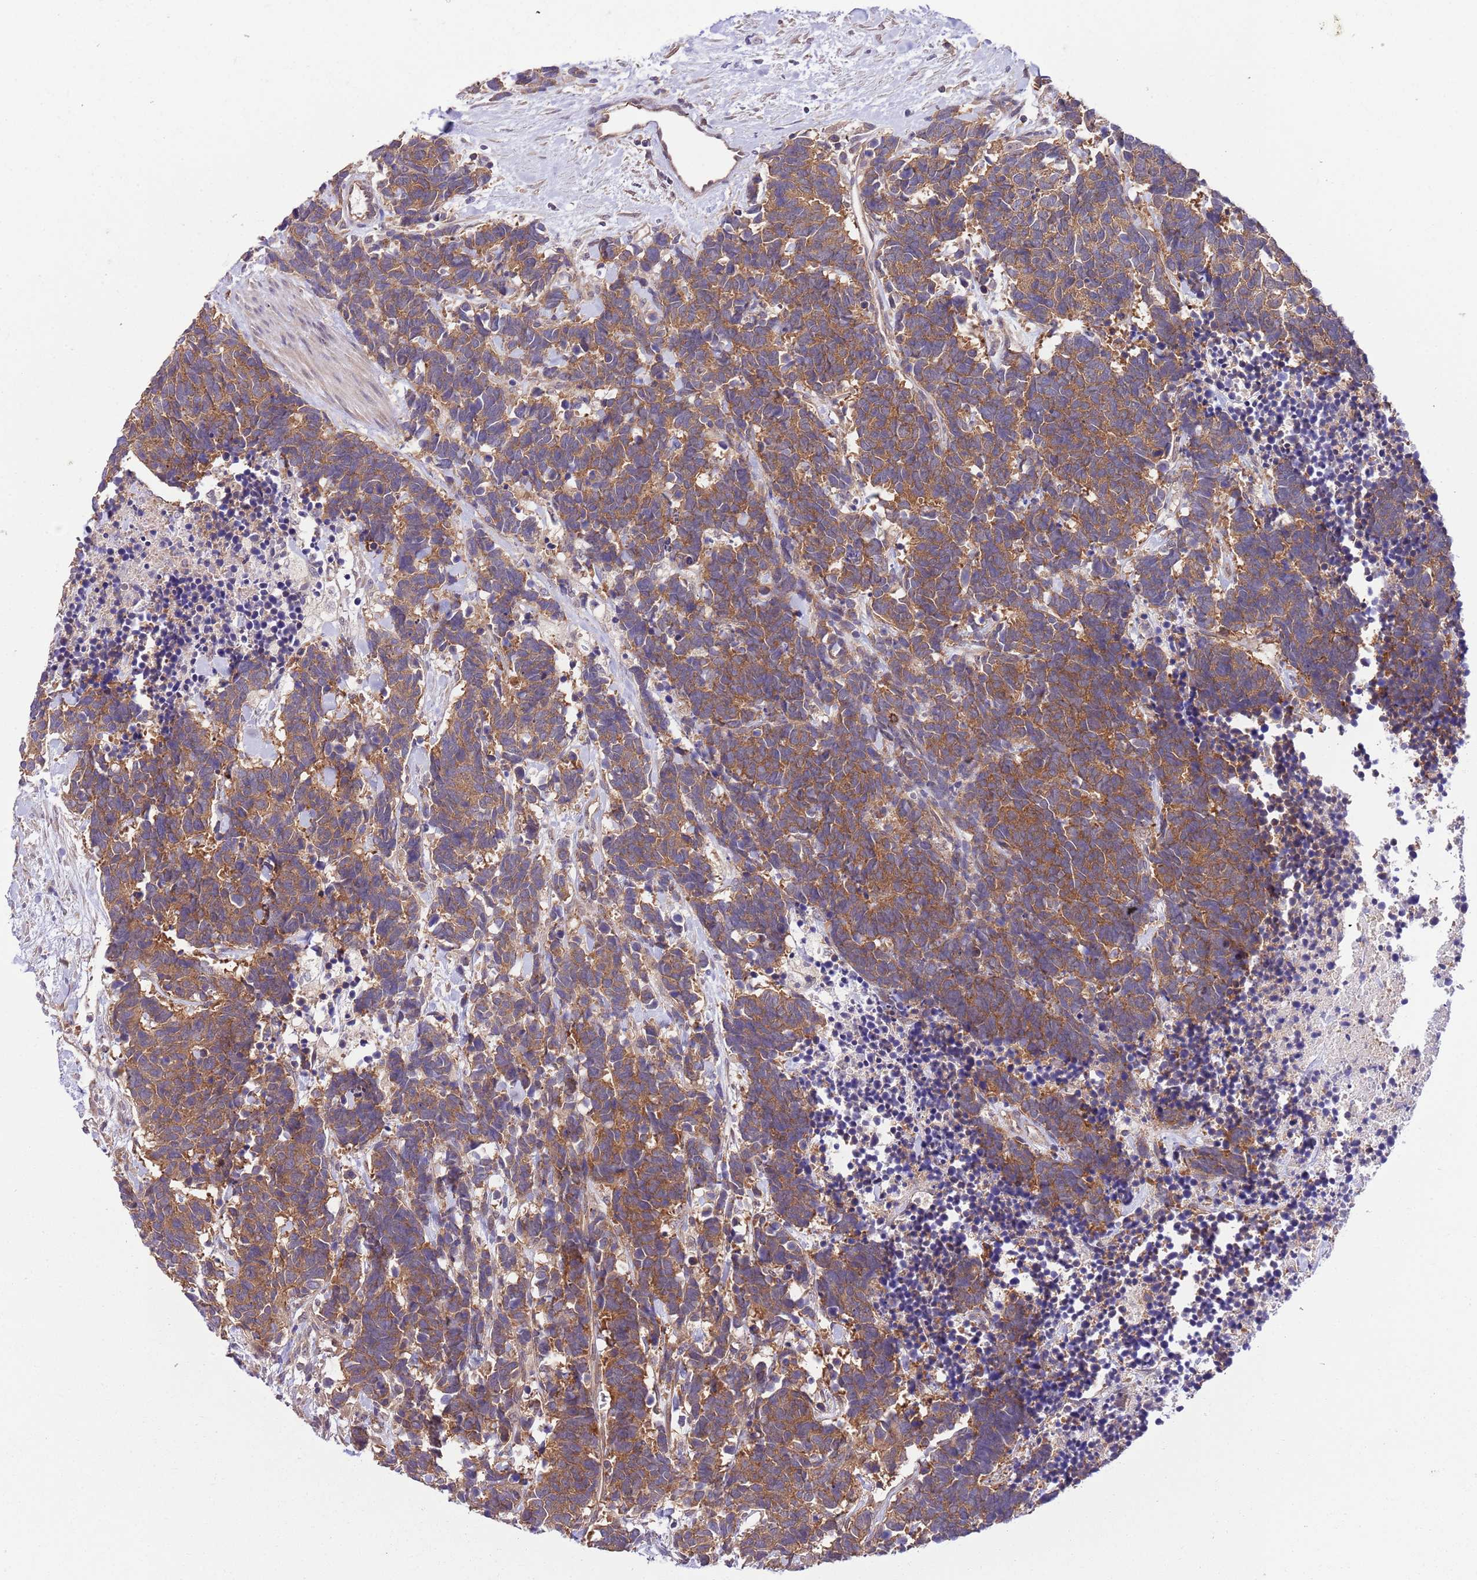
{"staining": {"intensity": "moderate", "quantity": ">75%", "location": "cytoplasmic/membranous"}, "tissue": "carcinoid", "cell_type": "Tumor cells", "image_type": "cancer", "snomed": [{"axis": "morphology", "description": "Carcinoma, NOS"}, {"axis": "morphology", "description": "Carcinoid, malignant, NOS"}, {"axis": "topography", "description": "Prostate"}], "caption": "IHC of human carcinoid displays medium levels of moderate cytoplasmic/membranous staining in about >75% of tumor cells.", "gene": "DONSON", "patient": {"sex": "male", "age": 57}}